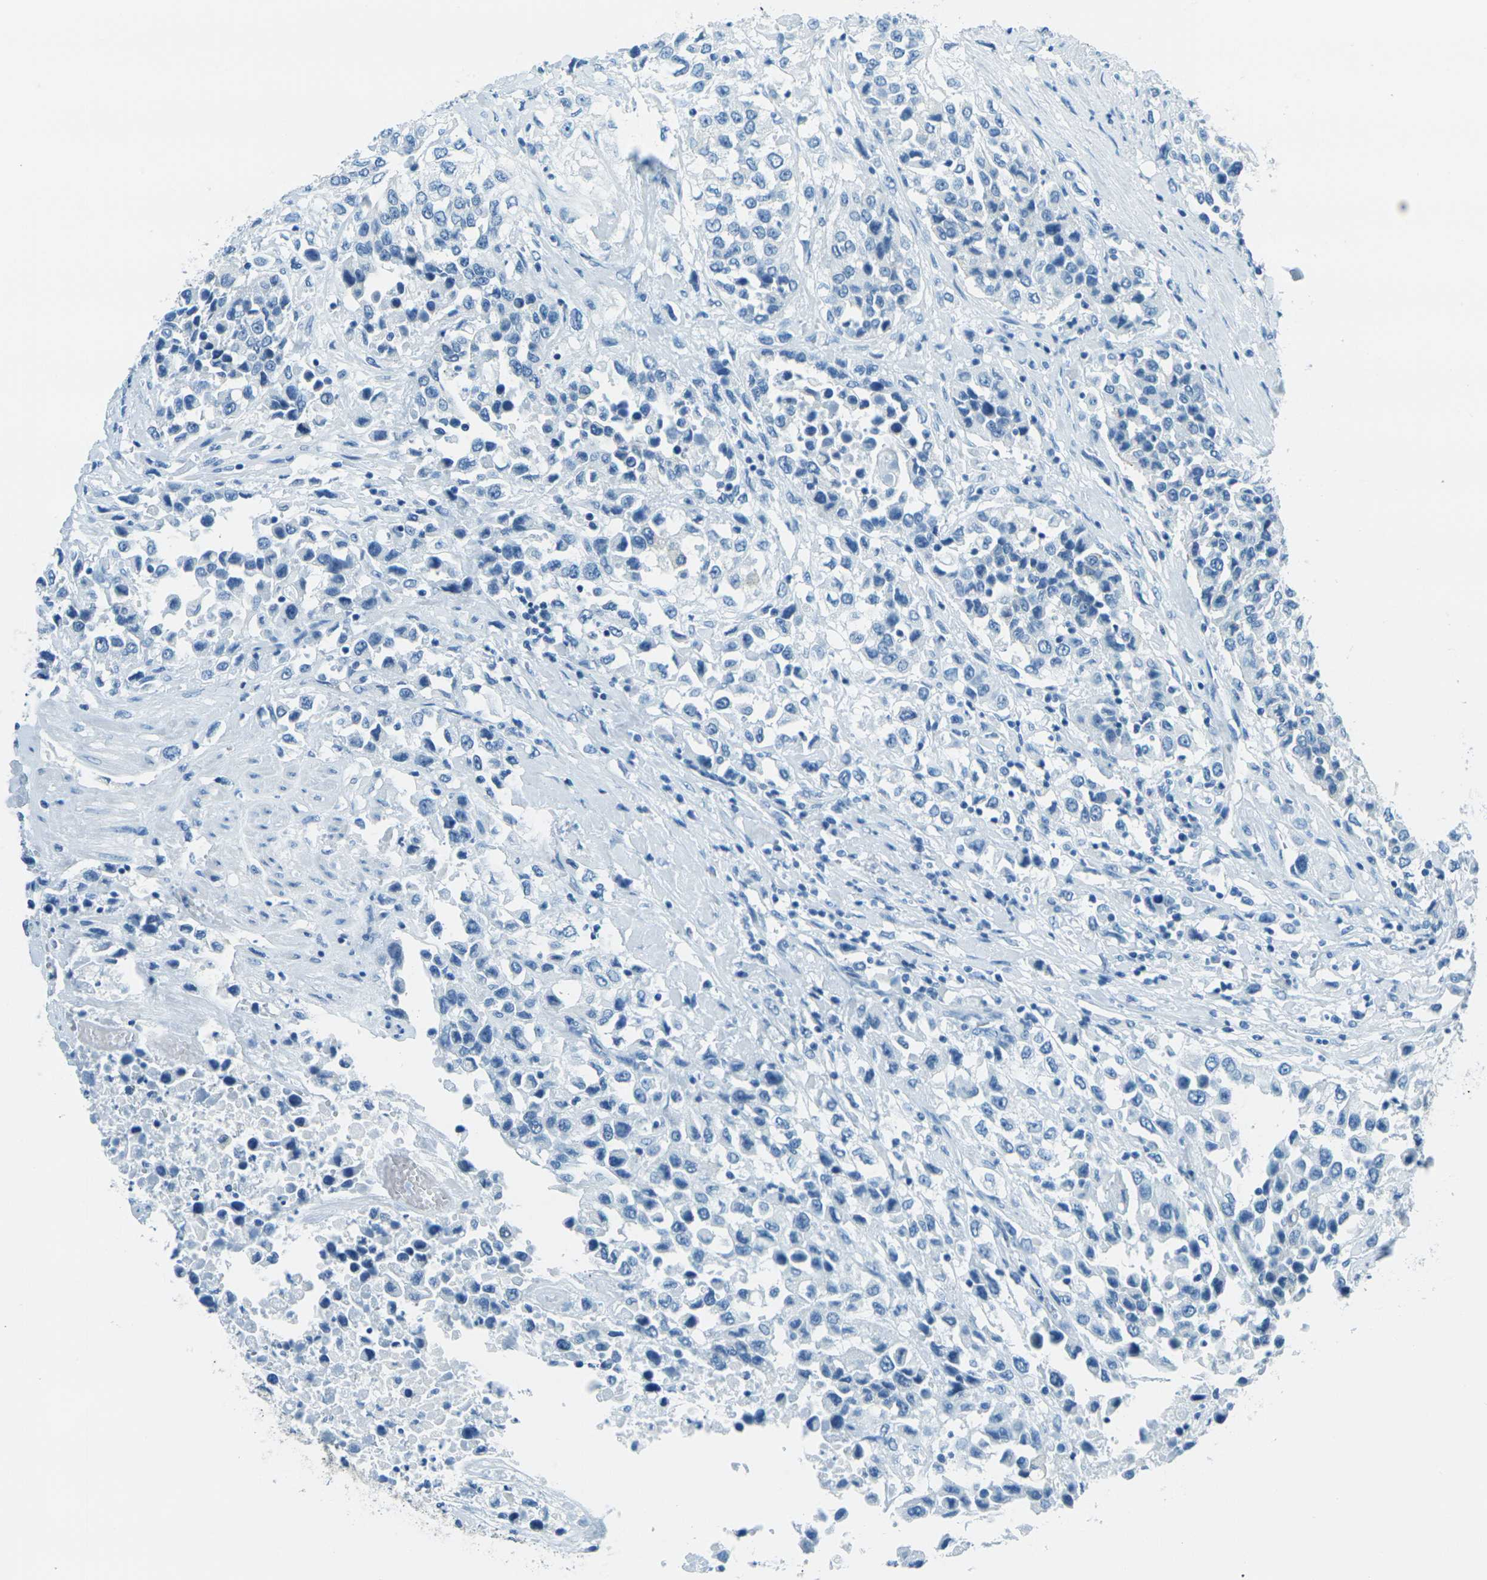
{"staining": {"intensity": "negative", "quantity": "none", "location": "none"}, "tissue": "urothelial cancer", "cell_type": "Tumor cells", "image_type": "cancer", "snomed": [{"axis": "morphology", "description": "Urothelial carcinoma, High grade"}, {"axis": "topography", "description": "Urinary bladder"}], "caption": "High power microscopy photomicrograph of an IHC micrograph of urothelial cancer, revealing no significant staining in tumor cells.", "gene": "OCLN", "patient": {"sex": "female", "age": 80}}